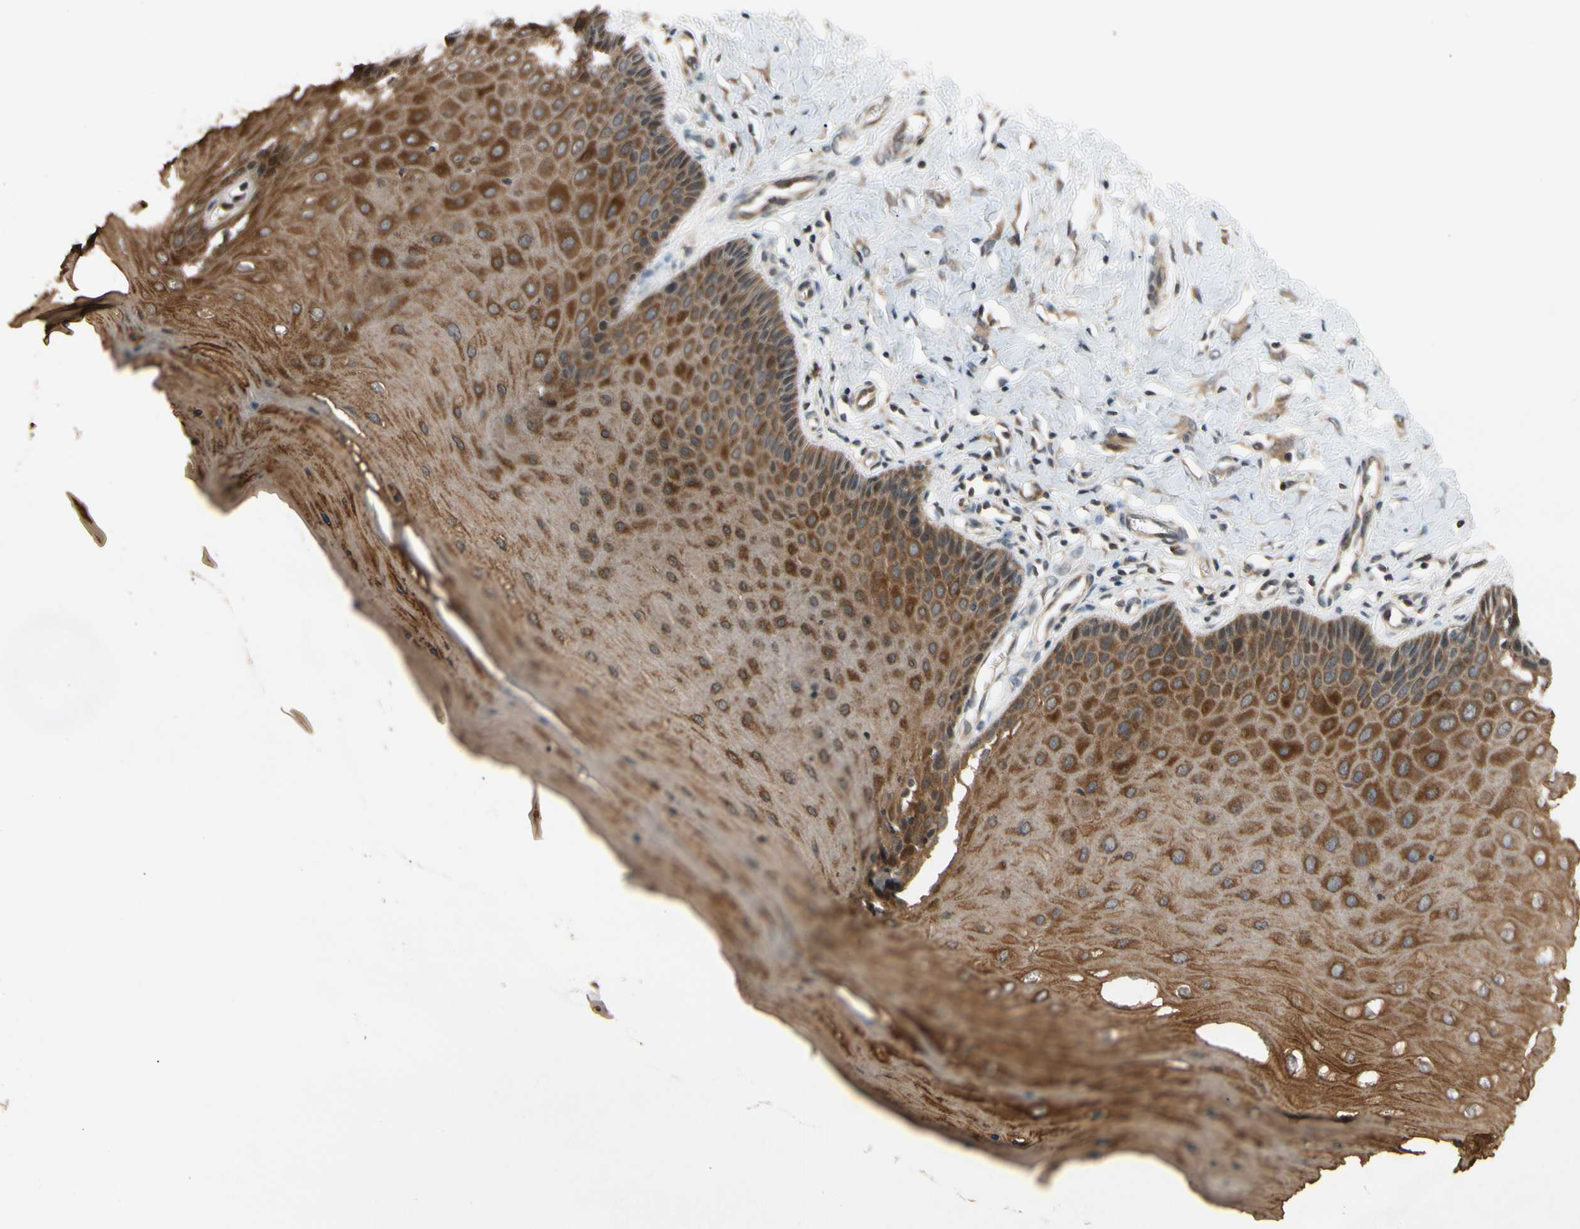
{"staining": {"intensity": "strong", "quantity": ">75%", "location": "cytoplasmic/membranous"}, "tissue": "cervix", "cell_type": "Glandular cells", "image_type": "normal", "snomed": [{"axis": "morphology", "description": "Normal tissue, NOS"}, {"axis": "topography", "description": "Cervix"}], "caption": "Immunohistochemistry of normal cervix demonstrates high levels of strong cytoplasmic/membranous expression in about >75% of glandular cells.", "gene": "TMEM230", "patient": {"sex": "female", "age": 55}}